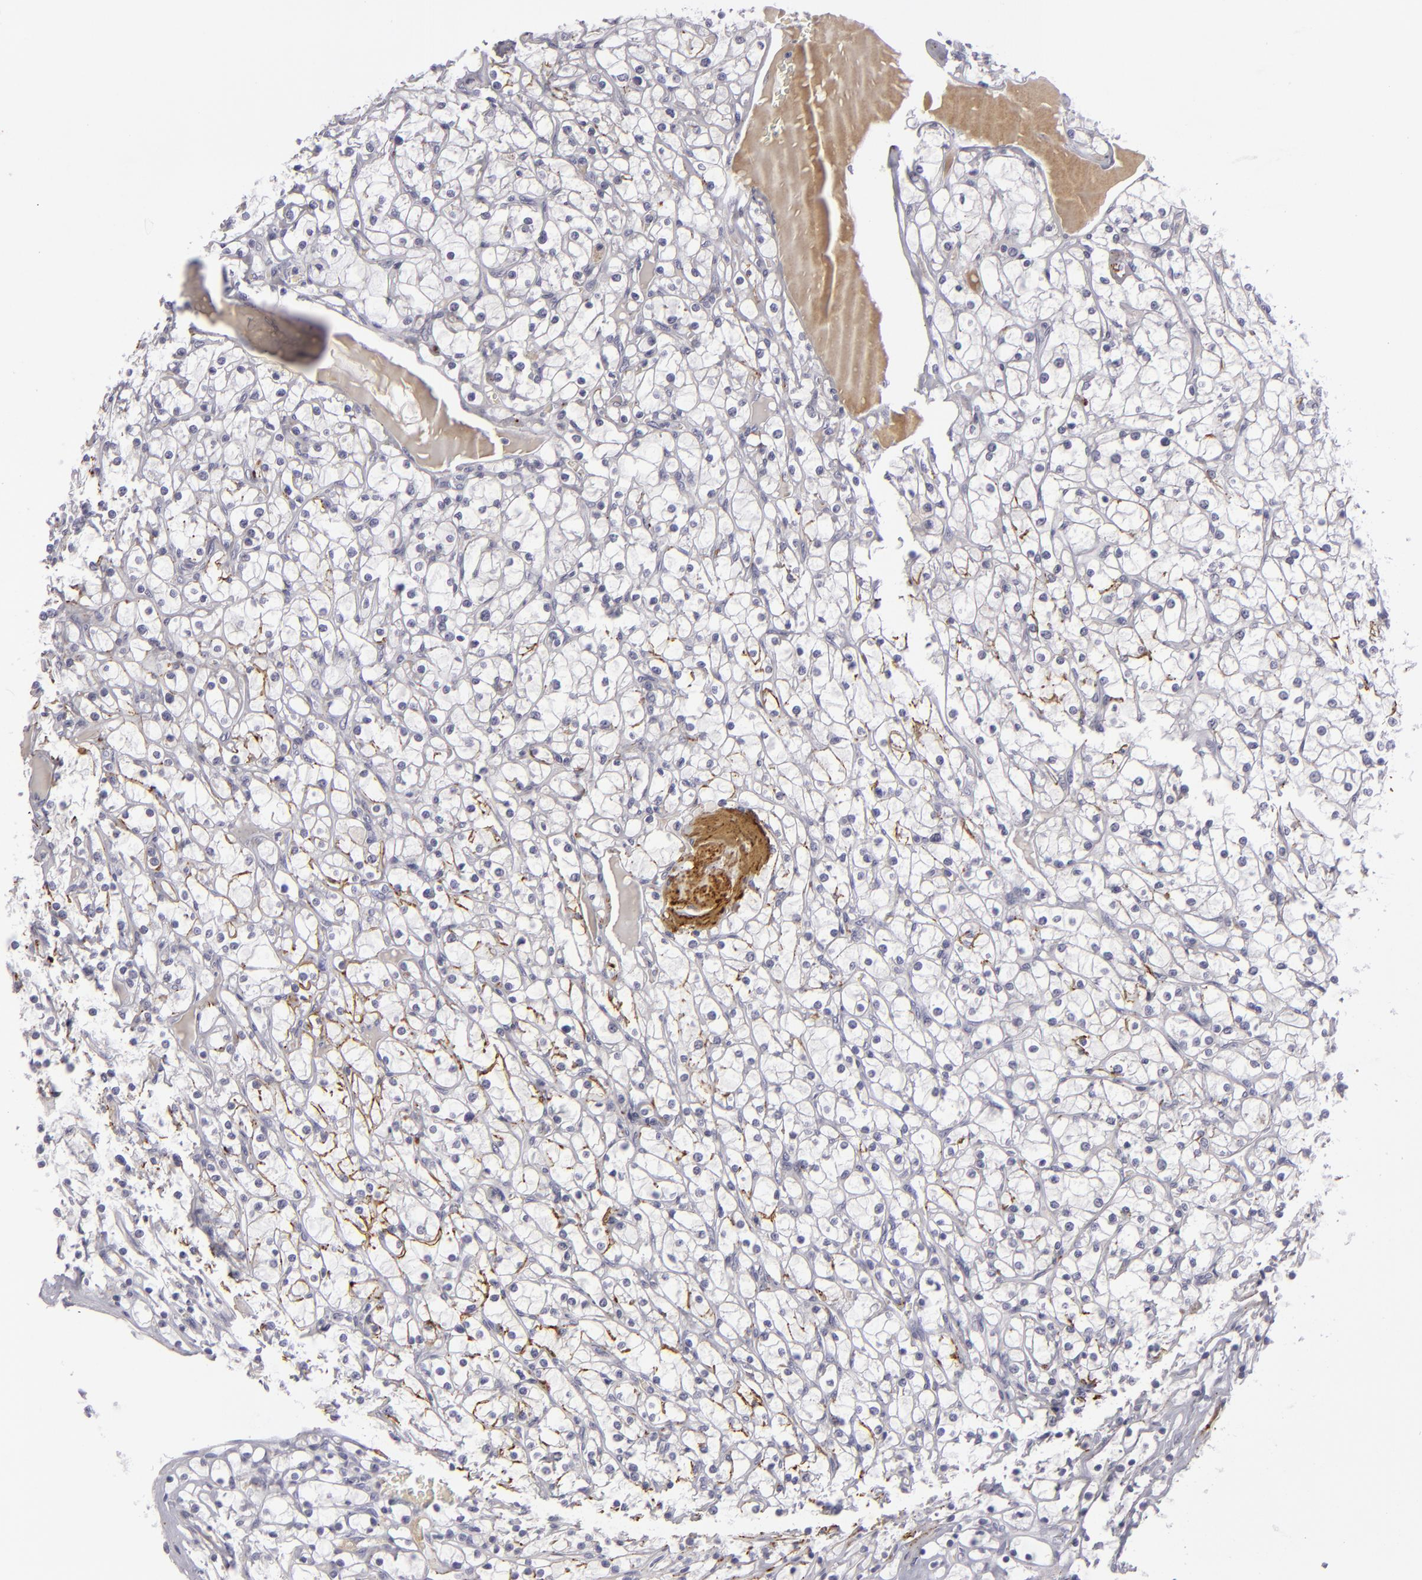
{"staining": {"intensity": "negative", "quantity": "none", "location": "none"}, "tissue": "renal cancer", "cell_type": "Tumor cells", "image_type": "cancer", "snomed": [{"axis": "morphology", "description": "Adenocarcinoma, NOS"}, {"axis": "topography", "description": "Kidney"}], "caption": "Tumor cells are negative for brown protein staining in renal adenocarcinoma.", "gene": "C9", "patient": {"sex": "female", "age": 73}}